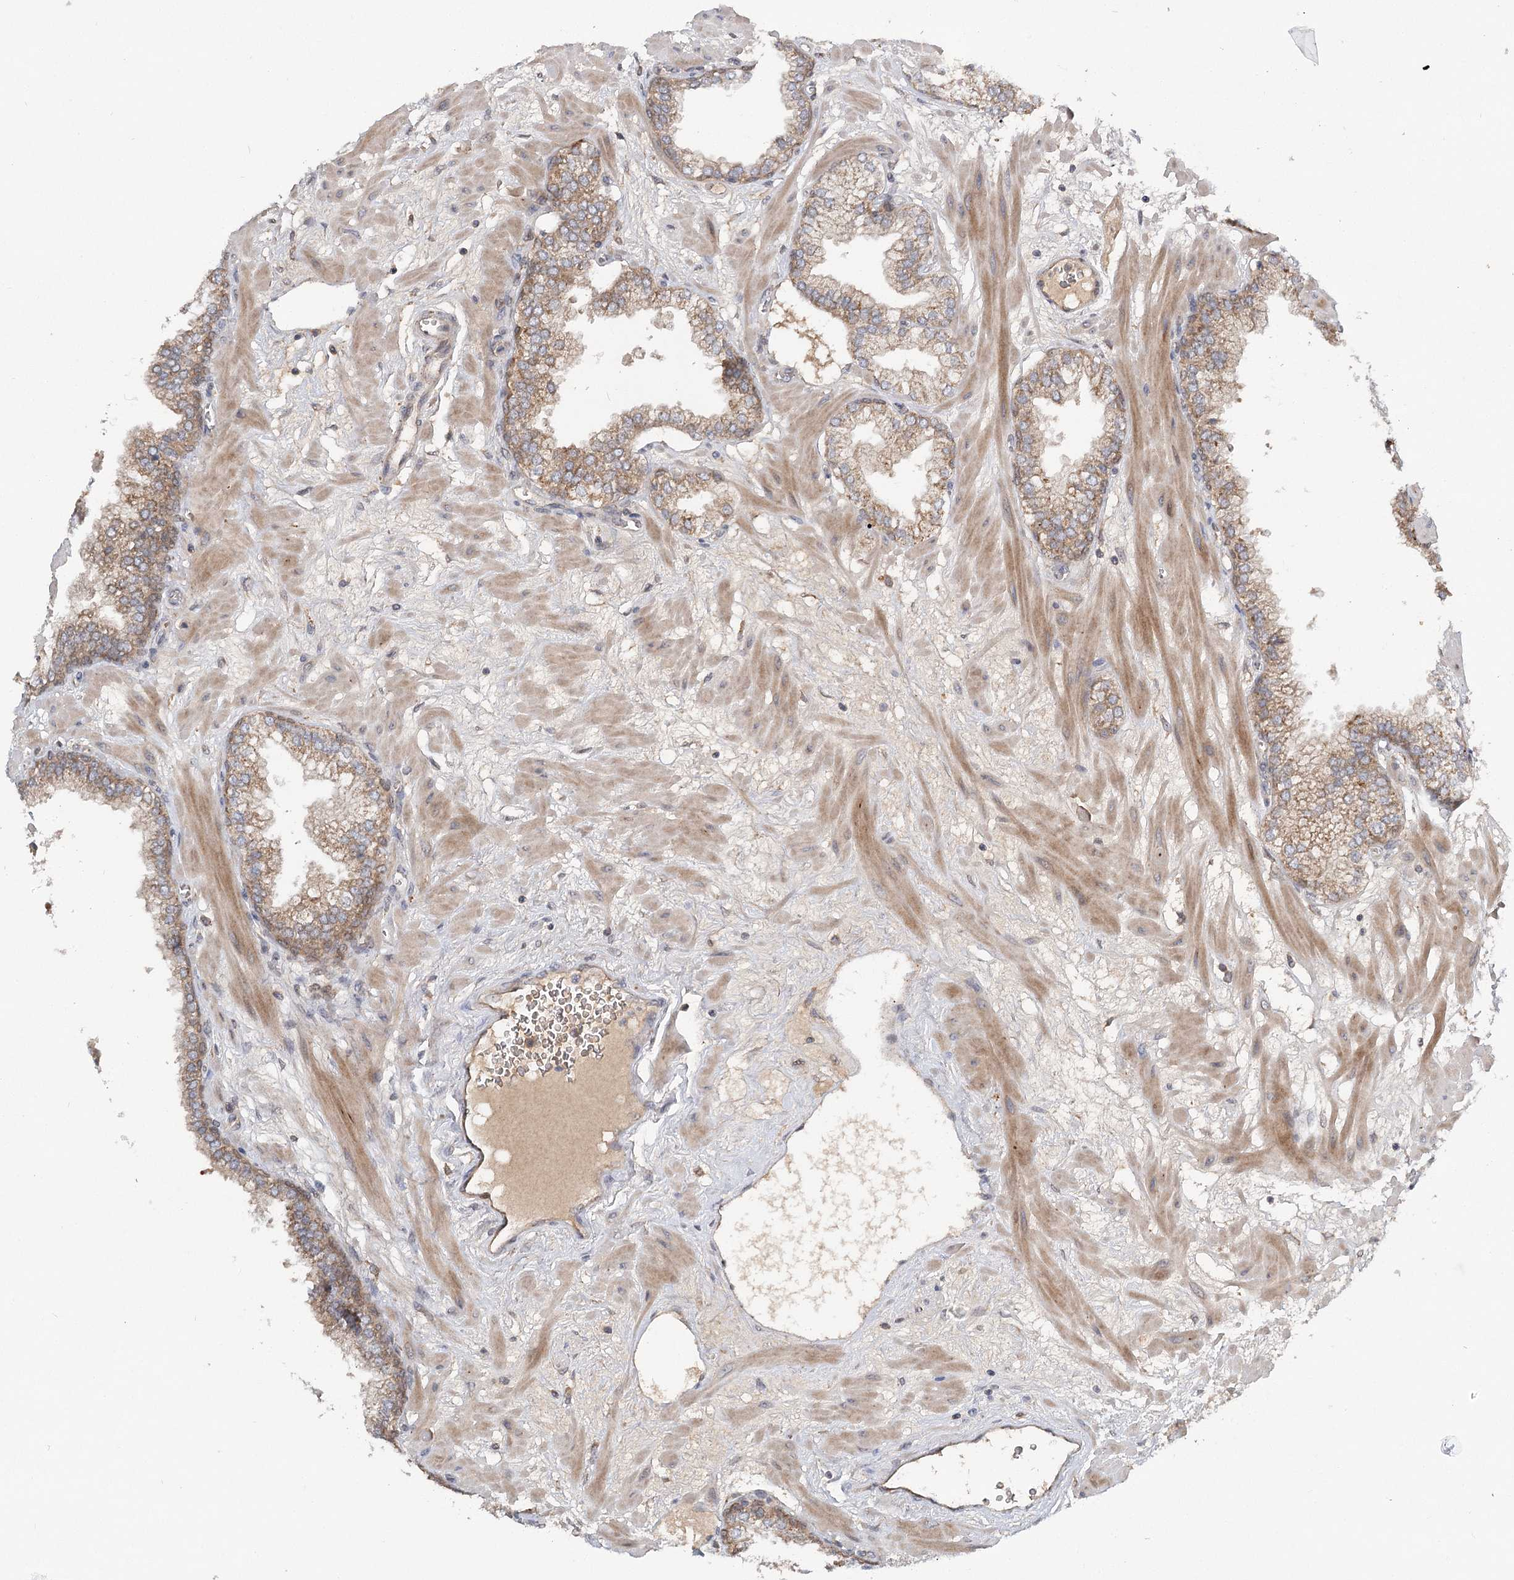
{"staining": {"intensity": "moderate", "quantity": ">75%", "location": "cytoplasmic/membranous"}, "tissue": "prostate", "cell_type": "Glandular cells", "image_type": "normal", "snomed": [{"axis": "morphology", "description": "Normal tissue, NOS"}, {"axis": "morphology", "description": "Urothelial carcinoma, Low grade"}, {"axis": "topography", "description": "Urinary bladder"}, {"axis": "topography", "description": "Prostate"}], "caption": "Immunohistochemistry (IHC) (DAB (3,3'-diaminobenzidine)) staining of normal human prostate shows moderate cytoplasmic/membranous protein expression in approximately >75% of glandular cells. (IHC, brightfield microscopy, high magnification).", "gene": "PYROXD2", "patient": {"sex": "male", "age": 60}}